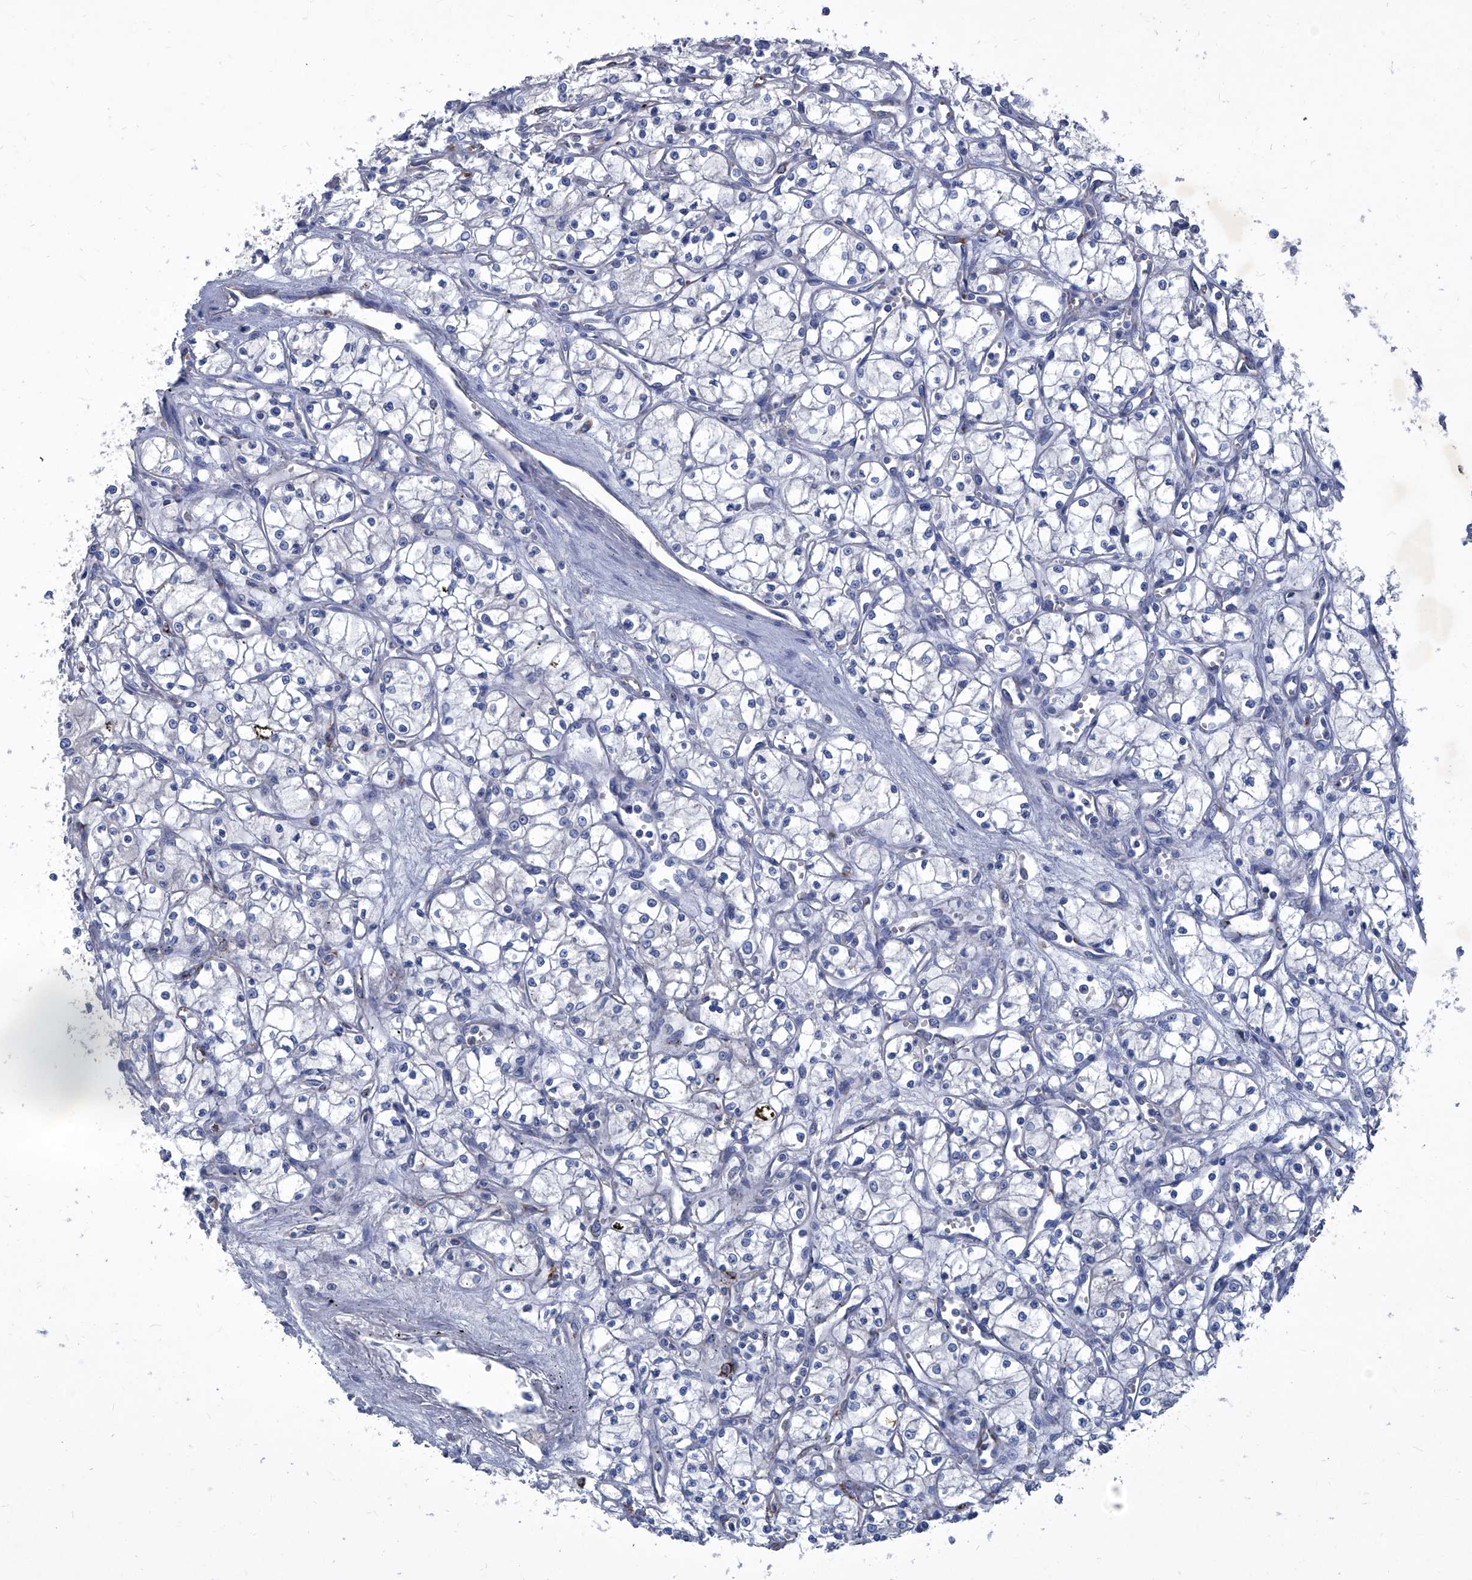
{"staining": {"intensity": "negative", "quantity": "none", "location": "none"}, "tissue": "renal cancer", "cell_type": "Tumor cells", "image_type": "cancer", "snomed": [{"axis": "morphology", "description": "Adenocarcinoma, NOS"}, {"axis": "topography", "description": "Kidney"}], "caption": "The immunohistochemistry photomicrograph has no significant expression in tumor cells of renal cancer tissue.", "gene": "MTARC1", "patient": {"sex": "male", "age": 59}}